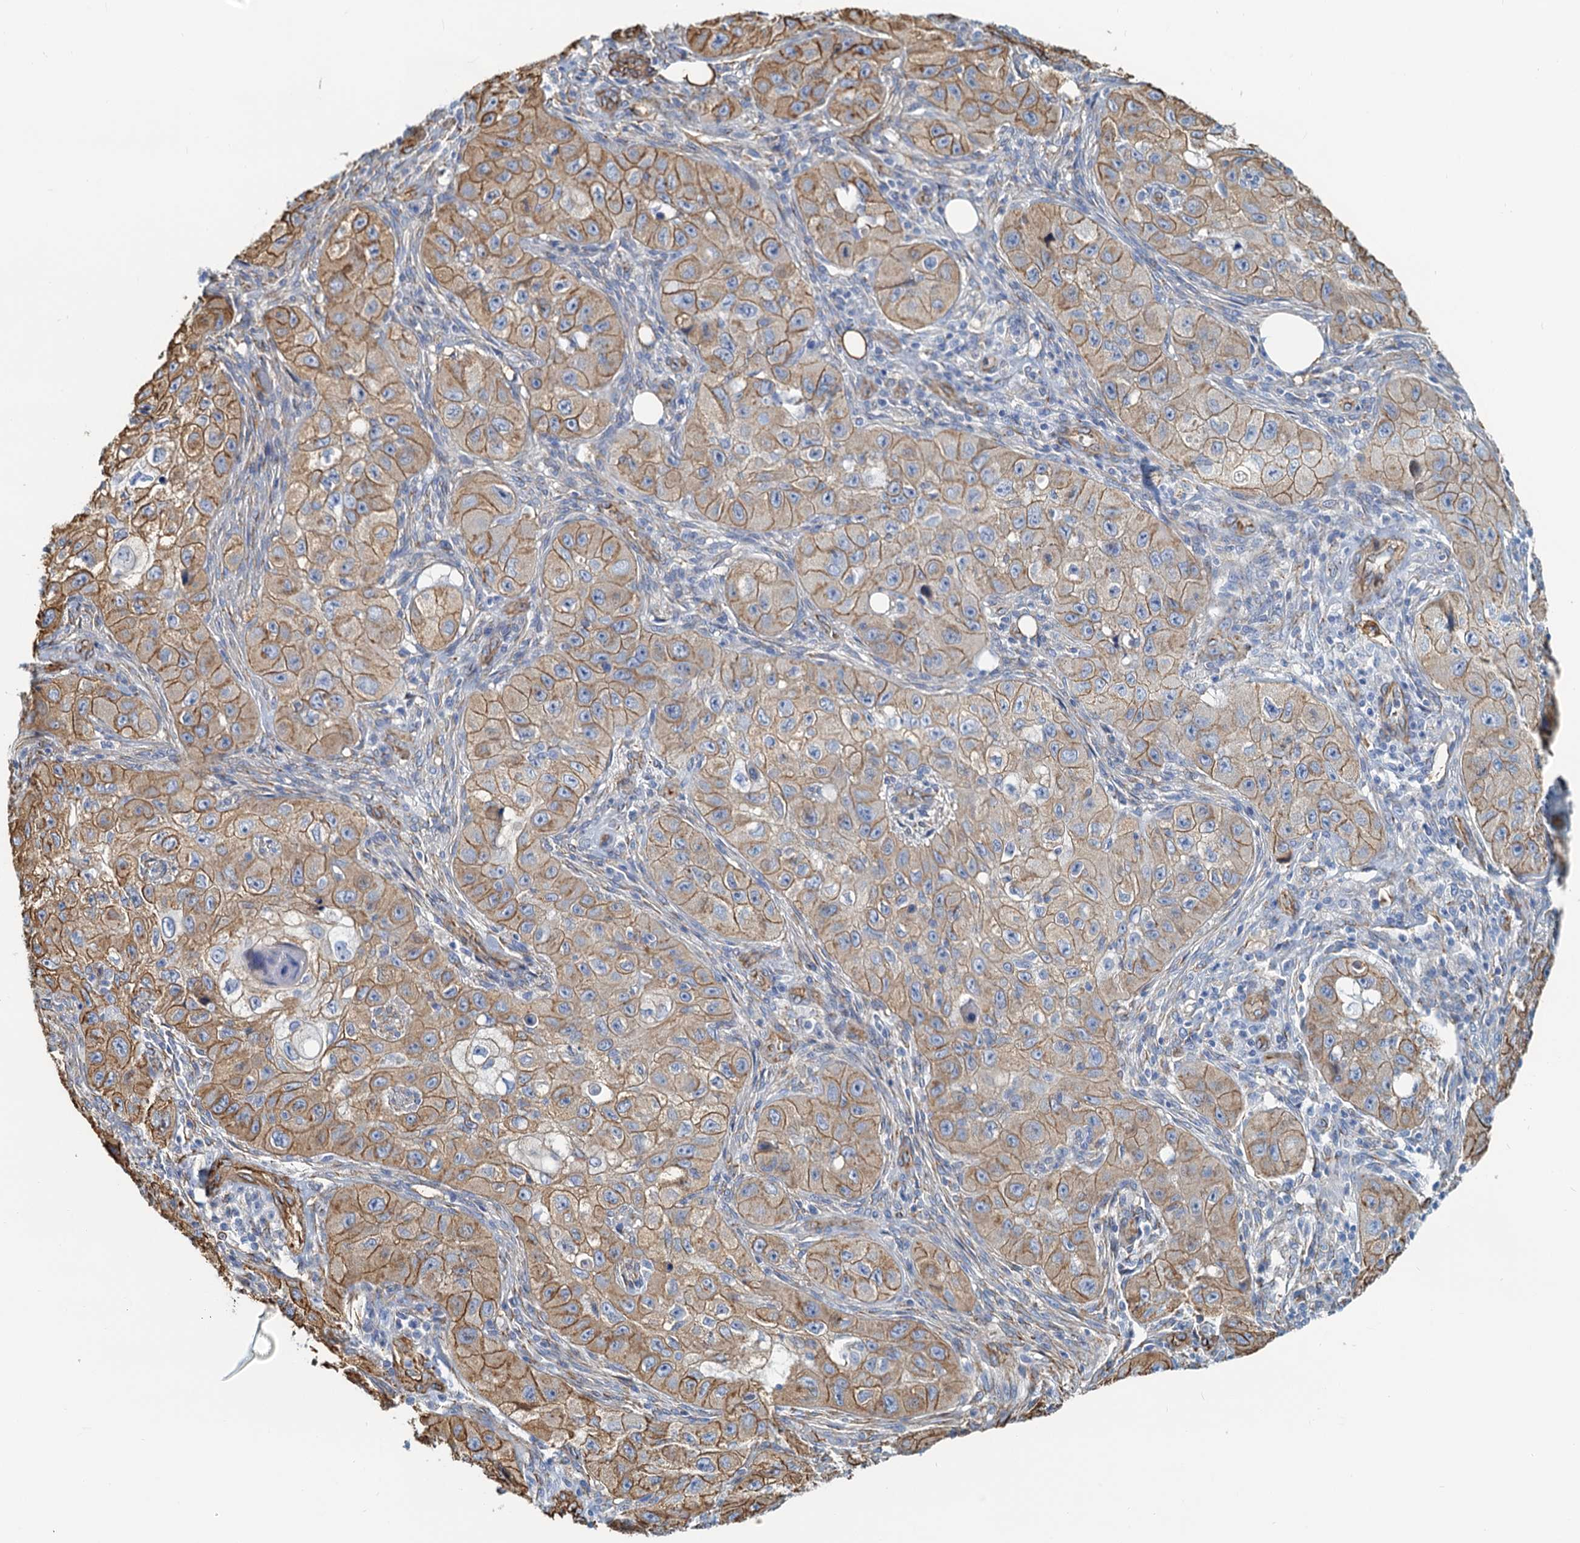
{"staining": {"intensity": "moderate", "quantity": ">75%", "location": "cytoplasmic/membranous"}, "tissue": "skin cancer", "cell_type": "Tumor cells", "image_type": "cancer", "snomed": [{"axis": "morphology", "description": "Squamous cell carcinoma, NOS"}, {"axis": "topography", "description": "Skin"}, {"axis": "topography", "description": "Subcutis"}], "caption": "This histopathology image demonstrates IHC staining of skin cancer, with medium moderate cytoplasmic/membranous positivity in approximately >75% of tumor cells.", "gene": "DGKG", "patient": {"sex": "male", "age": 73}}